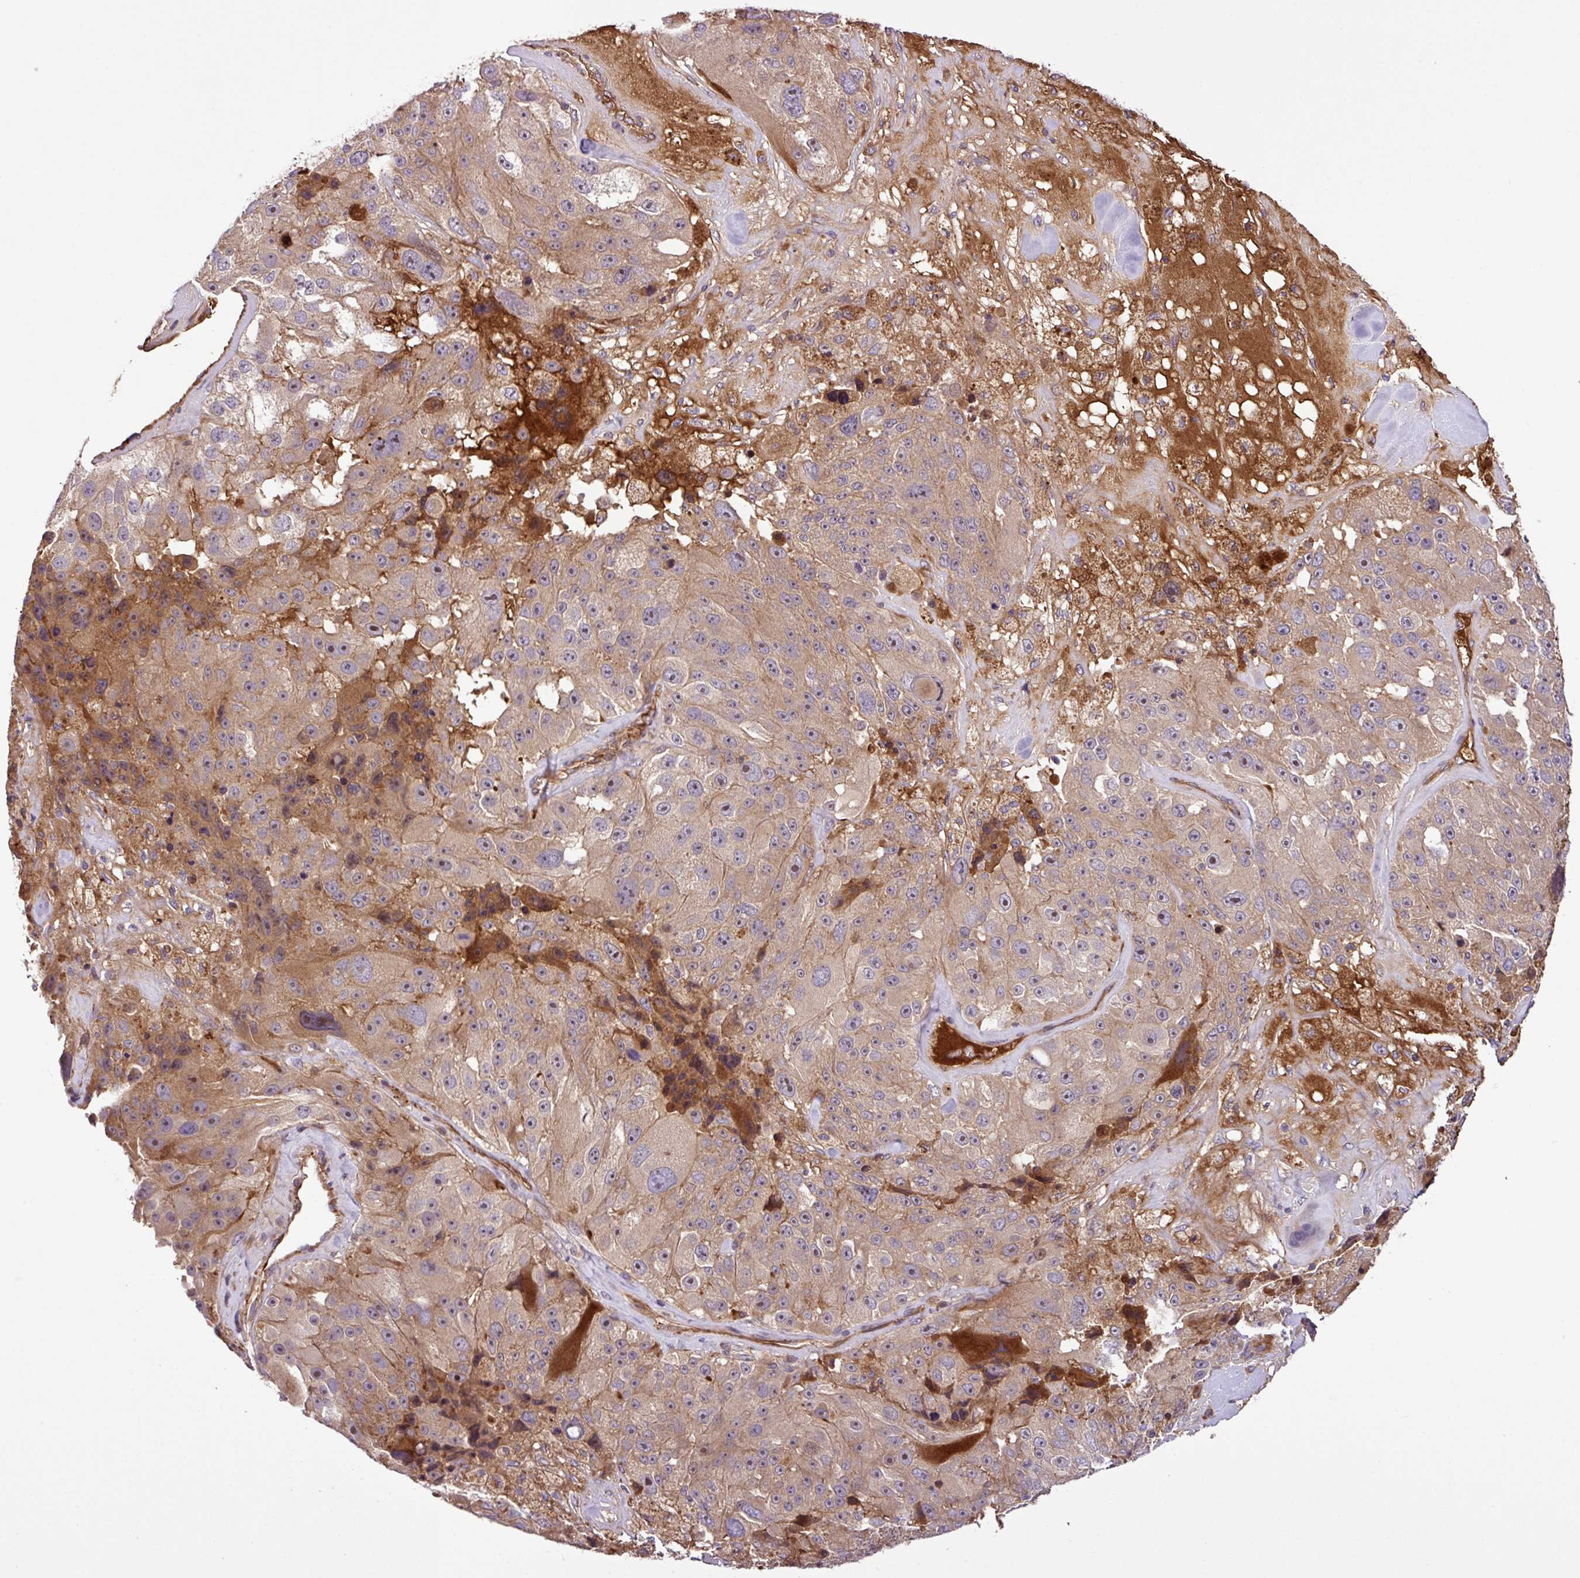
{"staining": {"intensity": "moderate", "quantity": ">75%", "location": "cytoplasmic/membranous"}, "tissue": "melanoma", "cell_type": "Tumor cells", "image_type": "cancer", "snomed": [{"axis": "morphology", "description": "Malignant melanoma, Metastatic site"}, {"axis": "topography", "description": "Lymph node"}], "caption": "Human malignant melanoma (metastatic site) stained with a protein marker demonstrates moderate staining in tumor cells.", "gene": "ZNF266", "patient": {"sex": "male", "age": 62}}